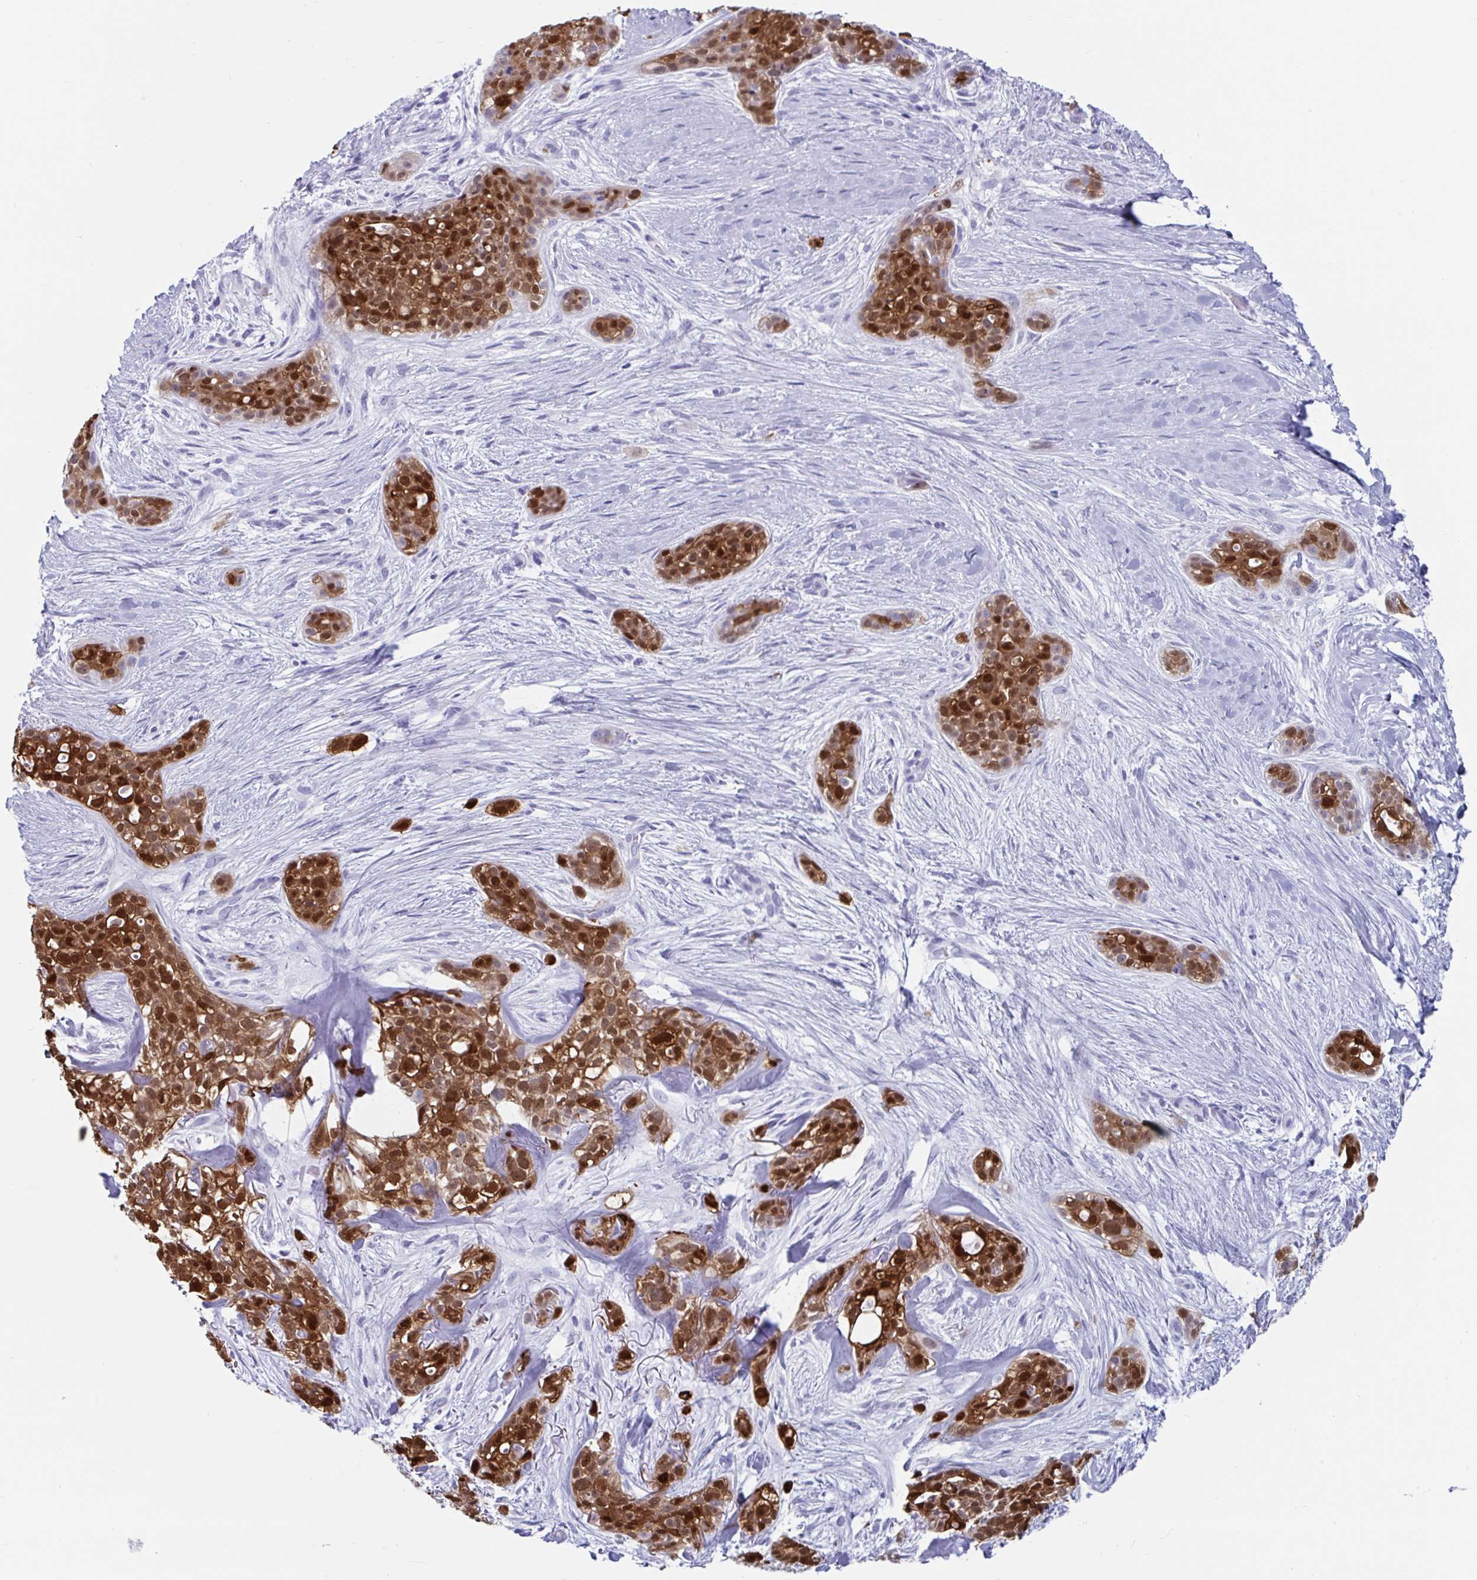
{"staining": {"intensity": "moderate", "quantity": ">75%", "location": "cytoplasmic/membranous,nuclear"}, "tissue": "skin cancer", "cell_type": "Tumor cells", "image_type": "cancer", "snomed": [{"axis": "morphology", "description": "Basal cell carcinoma"}, {"axis": "topography", "description": "Skin"}], "caption": "Protein staining of skin cancer (basal cell carcinoma) tissue exhibits moderate cytoplasmic/membranous and nuclear staining in approximately >75% of tumor cells.", "gene": "GKN2", "patient": {"sex": "female", "age": 79}}